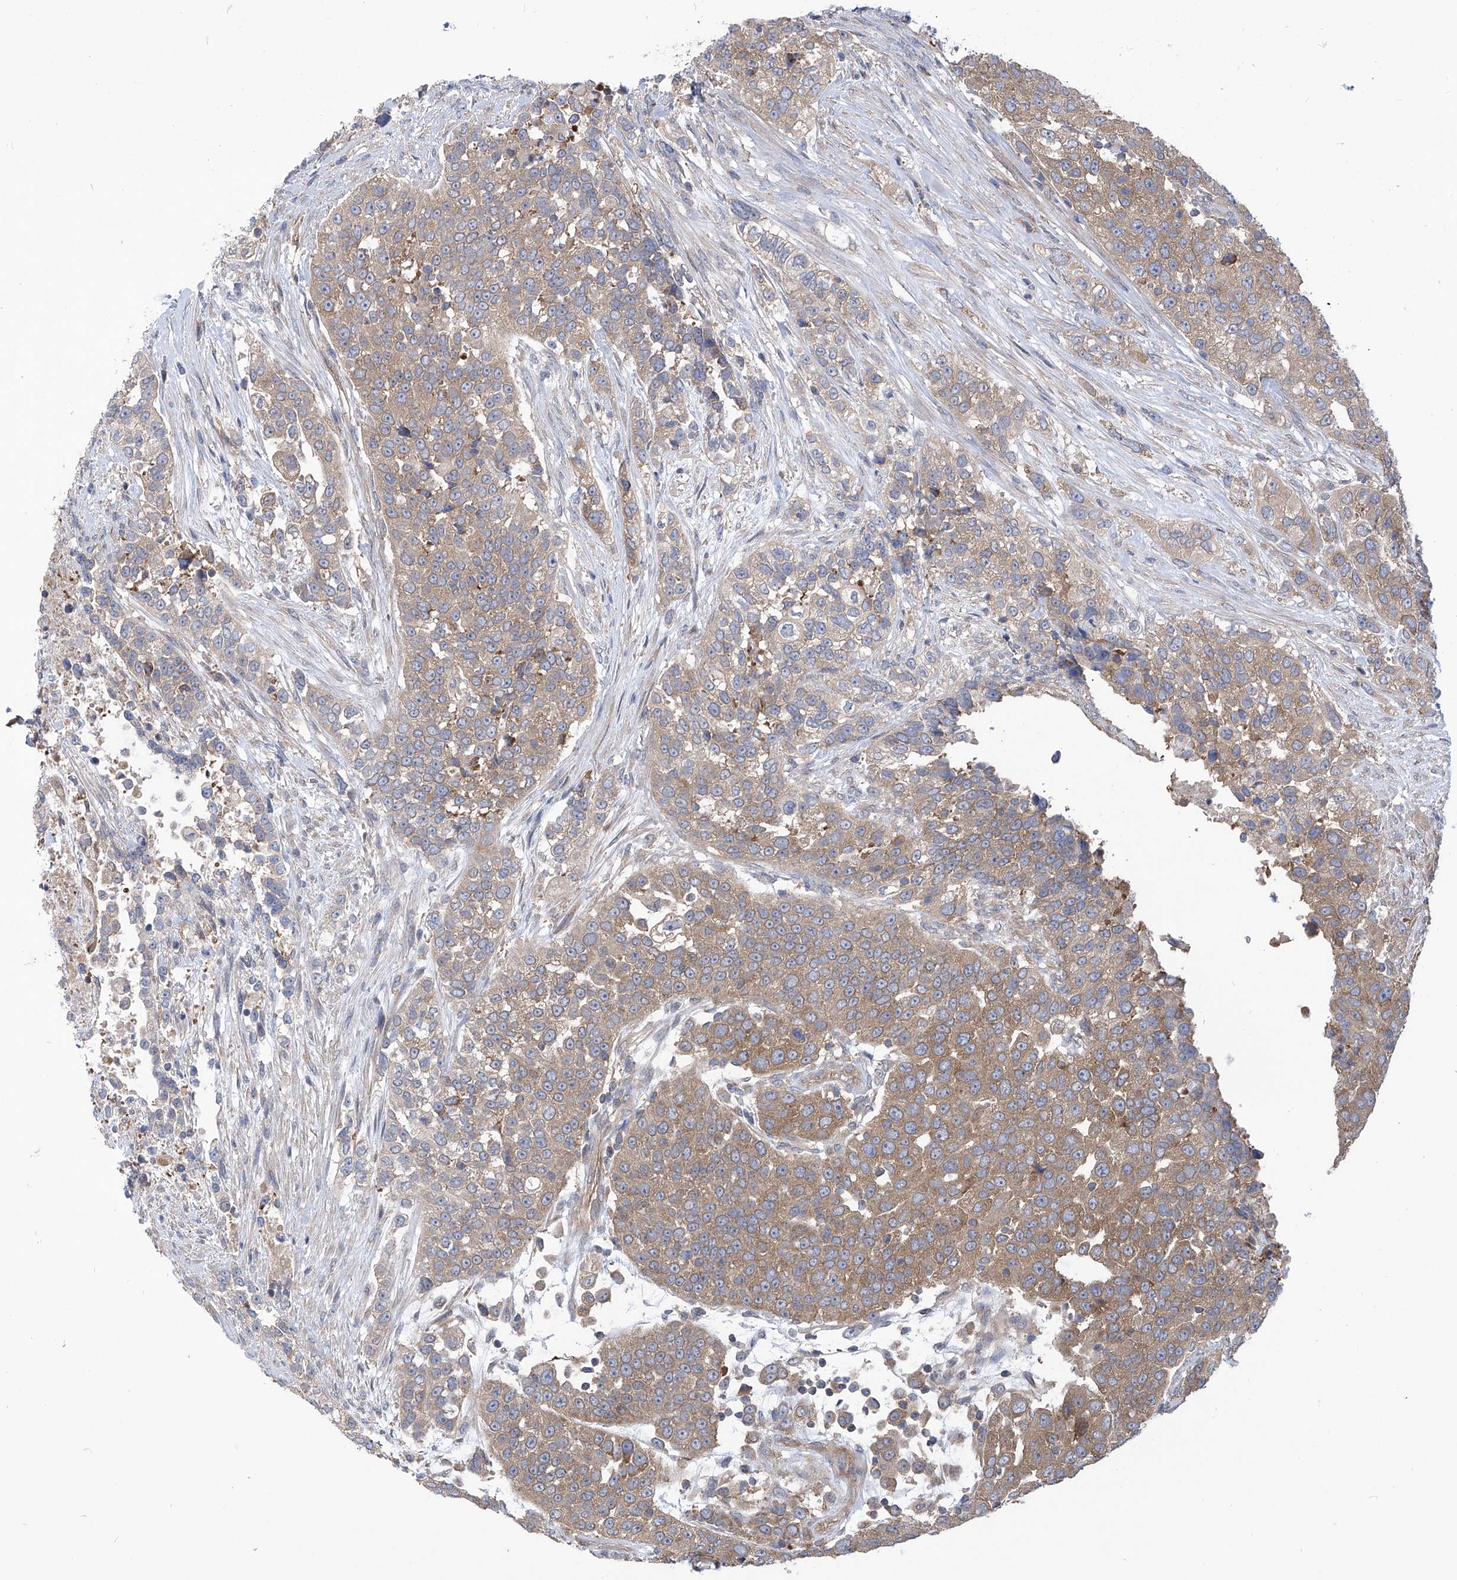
{"staining": {"intensity": "weak", "quantity": ">75%", "location": "cytoplasmic/membranous"}, "tissue": "urothelial cancer", "cell_type": "Tumor cells", "image_type": "cancer", "snomed": [{"axis": "morphology", "description": "Urothelial carcinoma, High grade"}, {"axis": "topography", "description": "Urinary bladder"}], "caption": "Immunohistochemical staining of human urothelial cancer reveals low levels of weak cytoplasmic/membranous positivity in about >75% of tumor cells.", "gene": "EIF3M", "patient": {"sex": "female", "age": 80}}